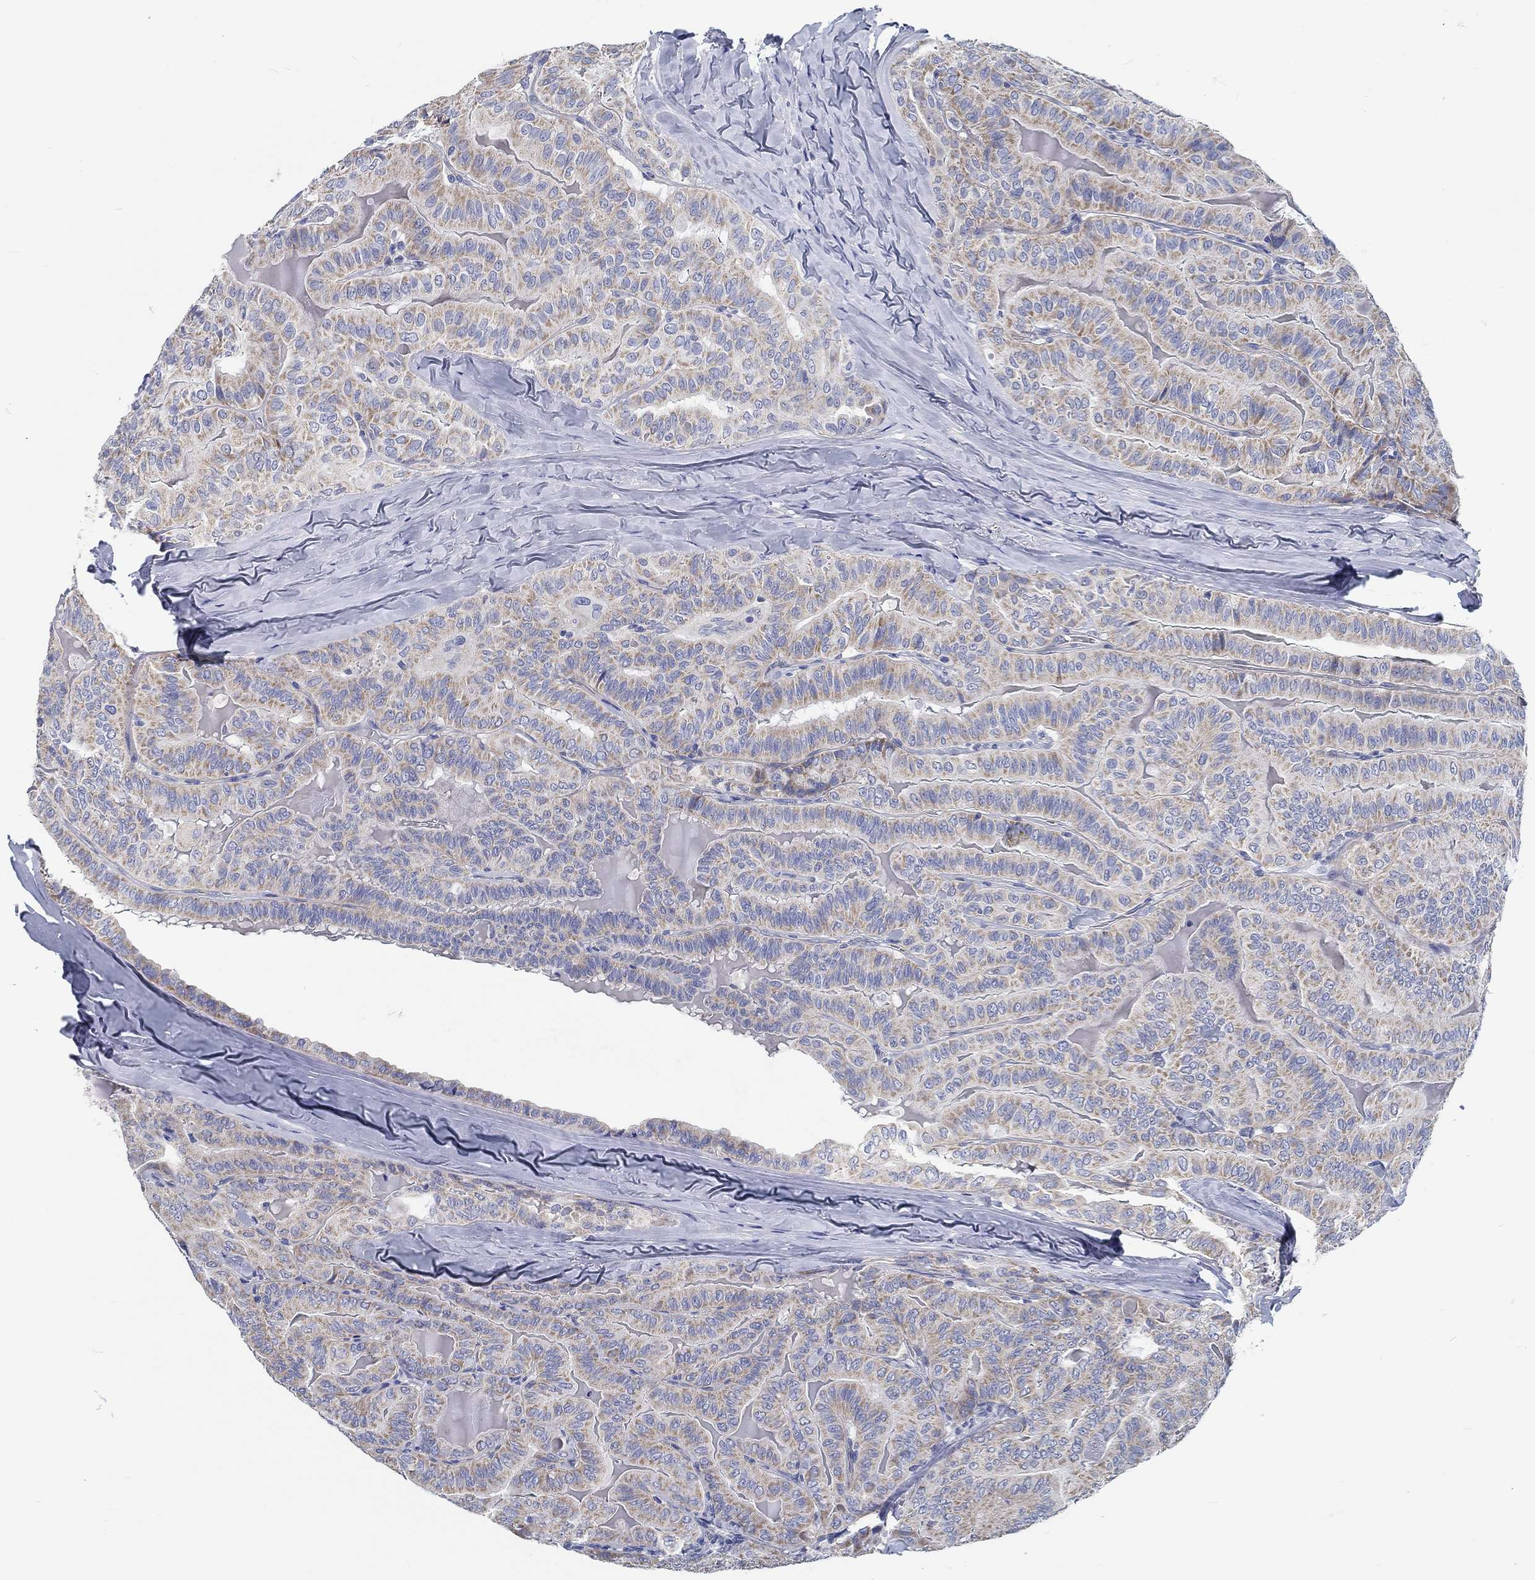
{"staining": {"intensity": "weak", "quantity": ">75%", "location": "cytoplasmic/membranous"}, "tissue": "thyroid cancer", "cell_type": "Tumor cells", "image_type": "cancer", "snomed": [{"axis": "morphology", "description": "Papillary adenocarcinoma, NOS"}, {"axis": "topography", "description": "Thyroid gland"}], "caption": "Protein expression analysis of human thyroid cancer (papillary adenocarcinoma) reveals weak cytoplasmic/membranous staining in approximately >75% of tumor cells. Using DAB (brown) and hematoxylin (blue) stains, captured at high magnification using brightfield microscopy.", "gene": "MYBPC1", "patient": {"sex": "female", "age": 68}}